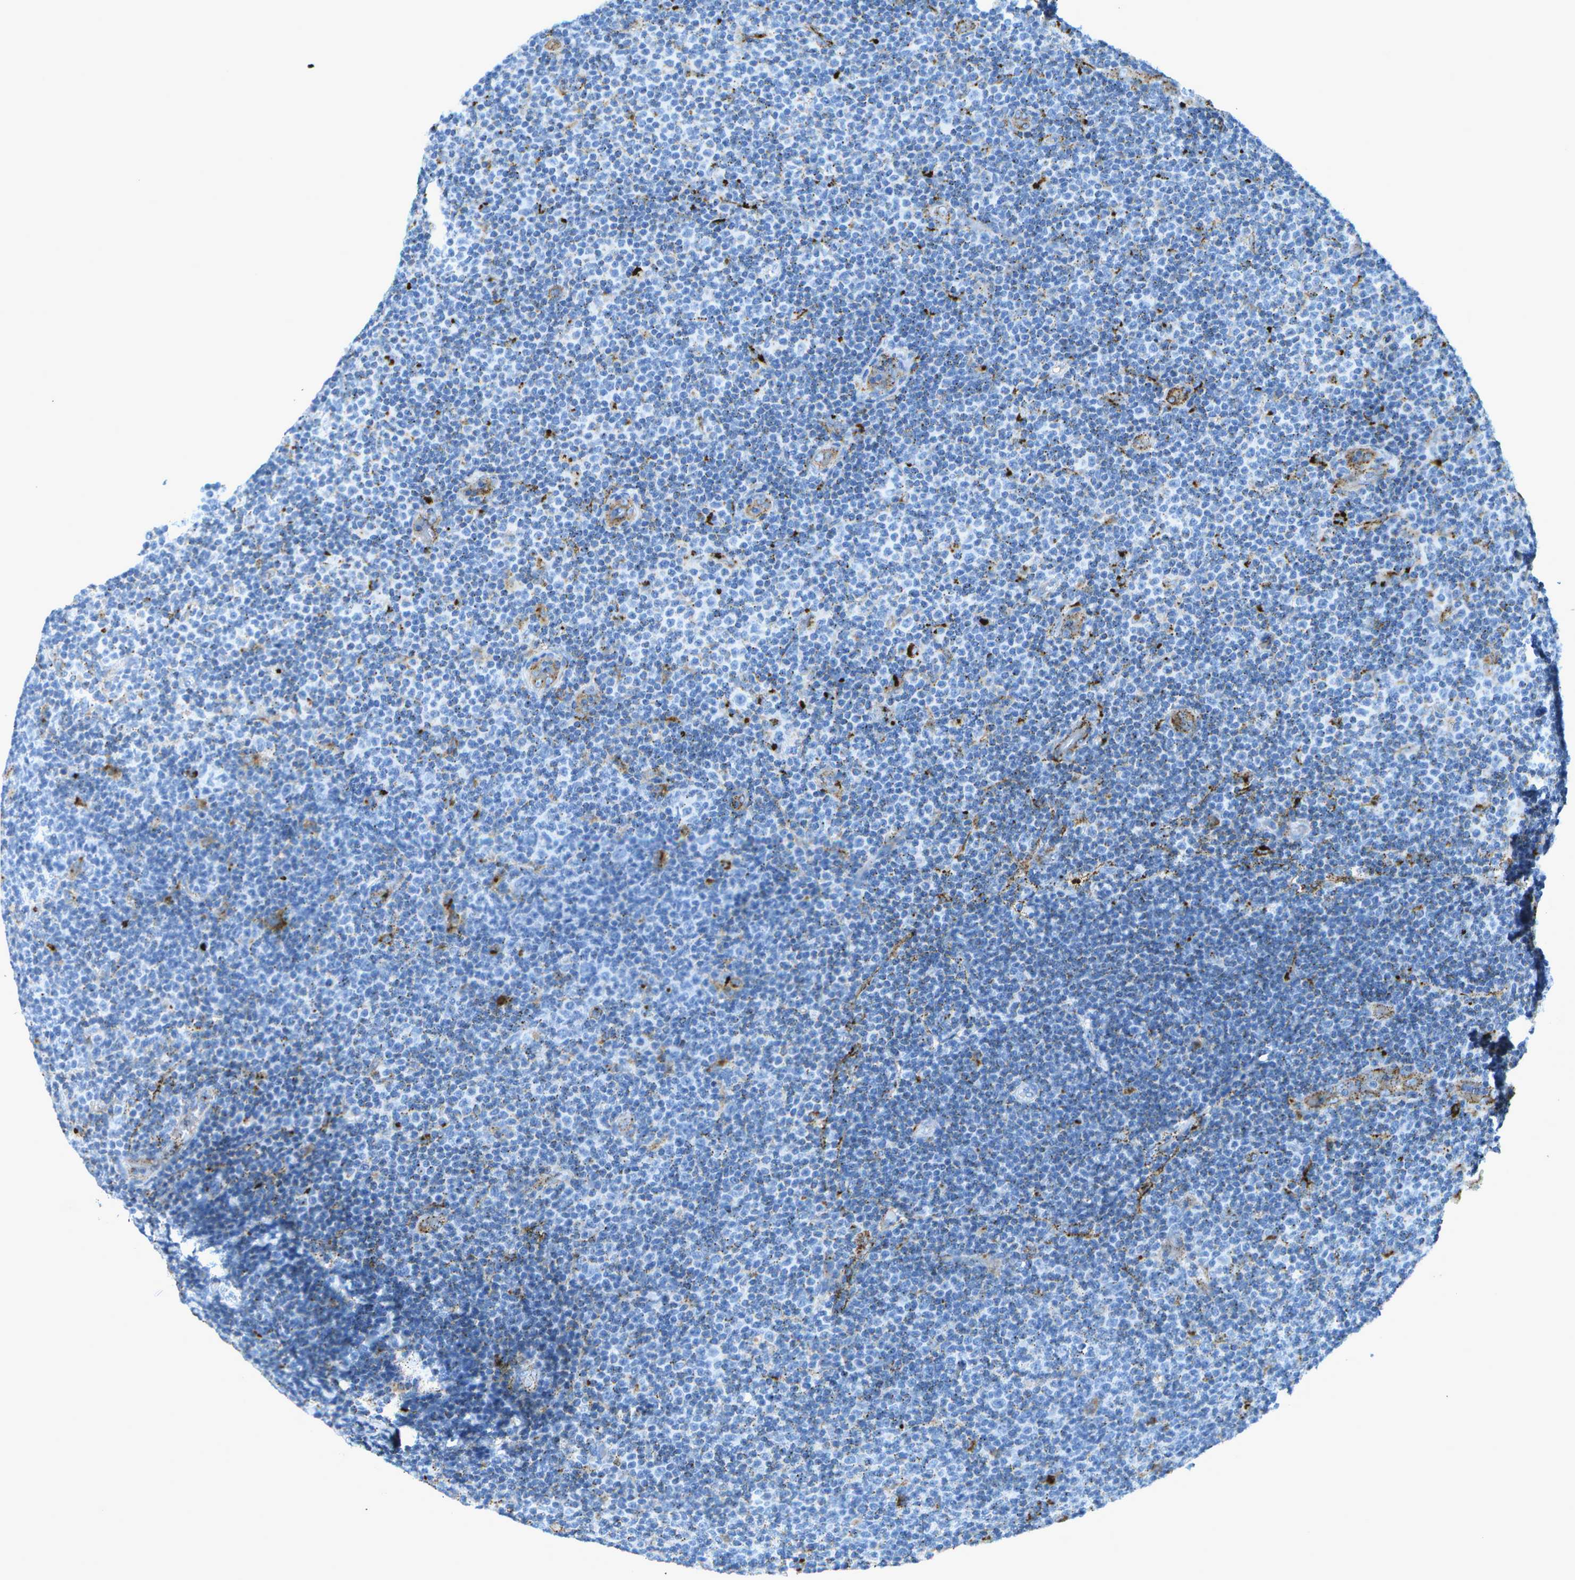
{"staining": {"intensity": "negative", "quantity": "none", "location": "none"}, "tissue": "lymphoma", "cell_type": "Tumor cells", "image_type": "cancer", "snomed": [{"axis": "morphology", "description": "Malignant lymphoma, non-Hodgkin's type, Low grade"}, {"axis": "topography", "description": "Lymph node"}], "caption": "Tumor cells are negative for protein expression in human malignant lymphoma, non-Hodgkin's type (low-grade).", "gene": "PRCP", "patient": {"sex": "male", "age": 83}}